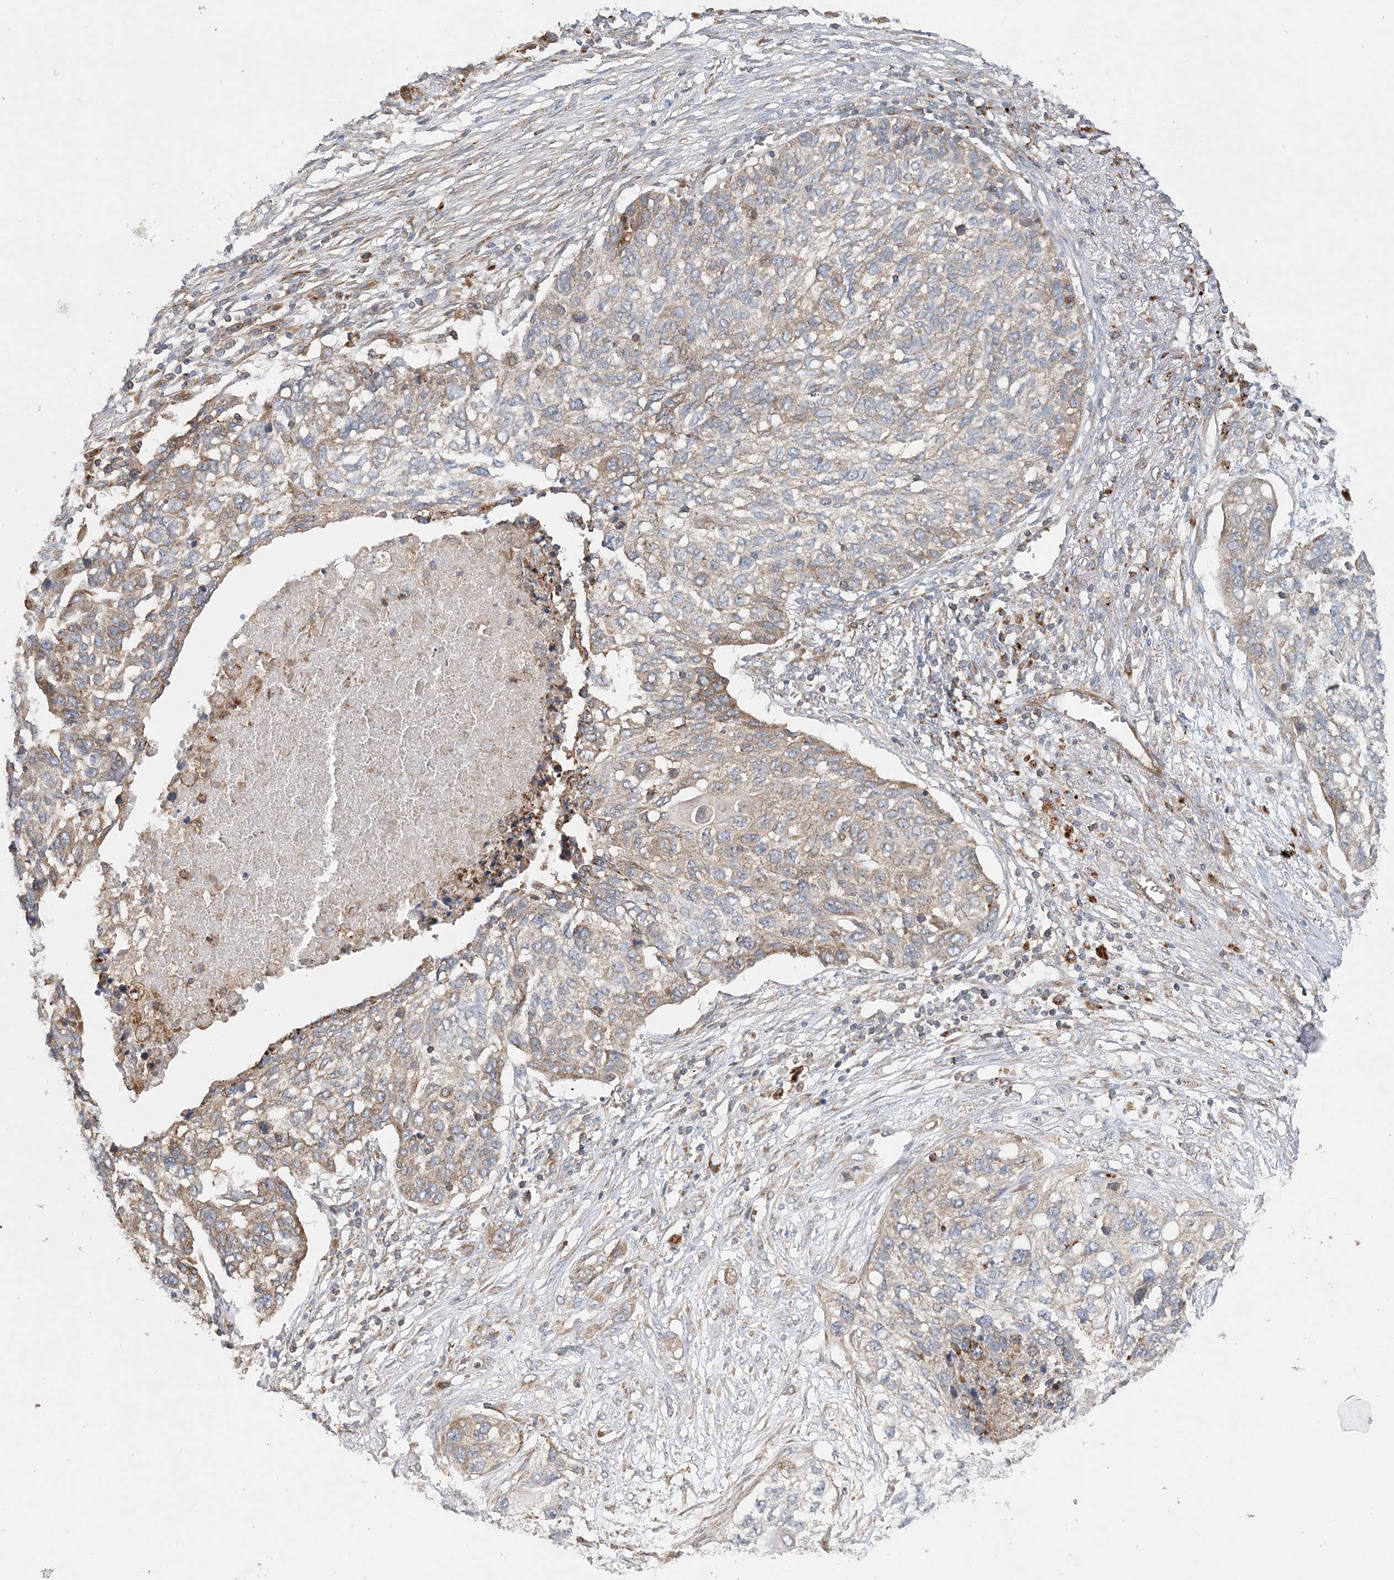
{"staining": {"intensity": "weak", "quantity": ">75%", "location": "cytoplasmic/membranous"}, "tissue": "lung cancer", "cell_type": "Tumor cells", "image_type": "cancer", "snomed": [{"axis": "morphology", "description": "Squamous cell carcinoma, NOS"}, {"axis": "topography", "description": "Lung"}], "caption": "A brown stain highlights weak cytoplasmic/membranous expression of a protein in human lung cancer (squamous cell carcinoma) tumor cells.", "gene": "TTI1", "patient": {"sex": "female", "age": 63}}